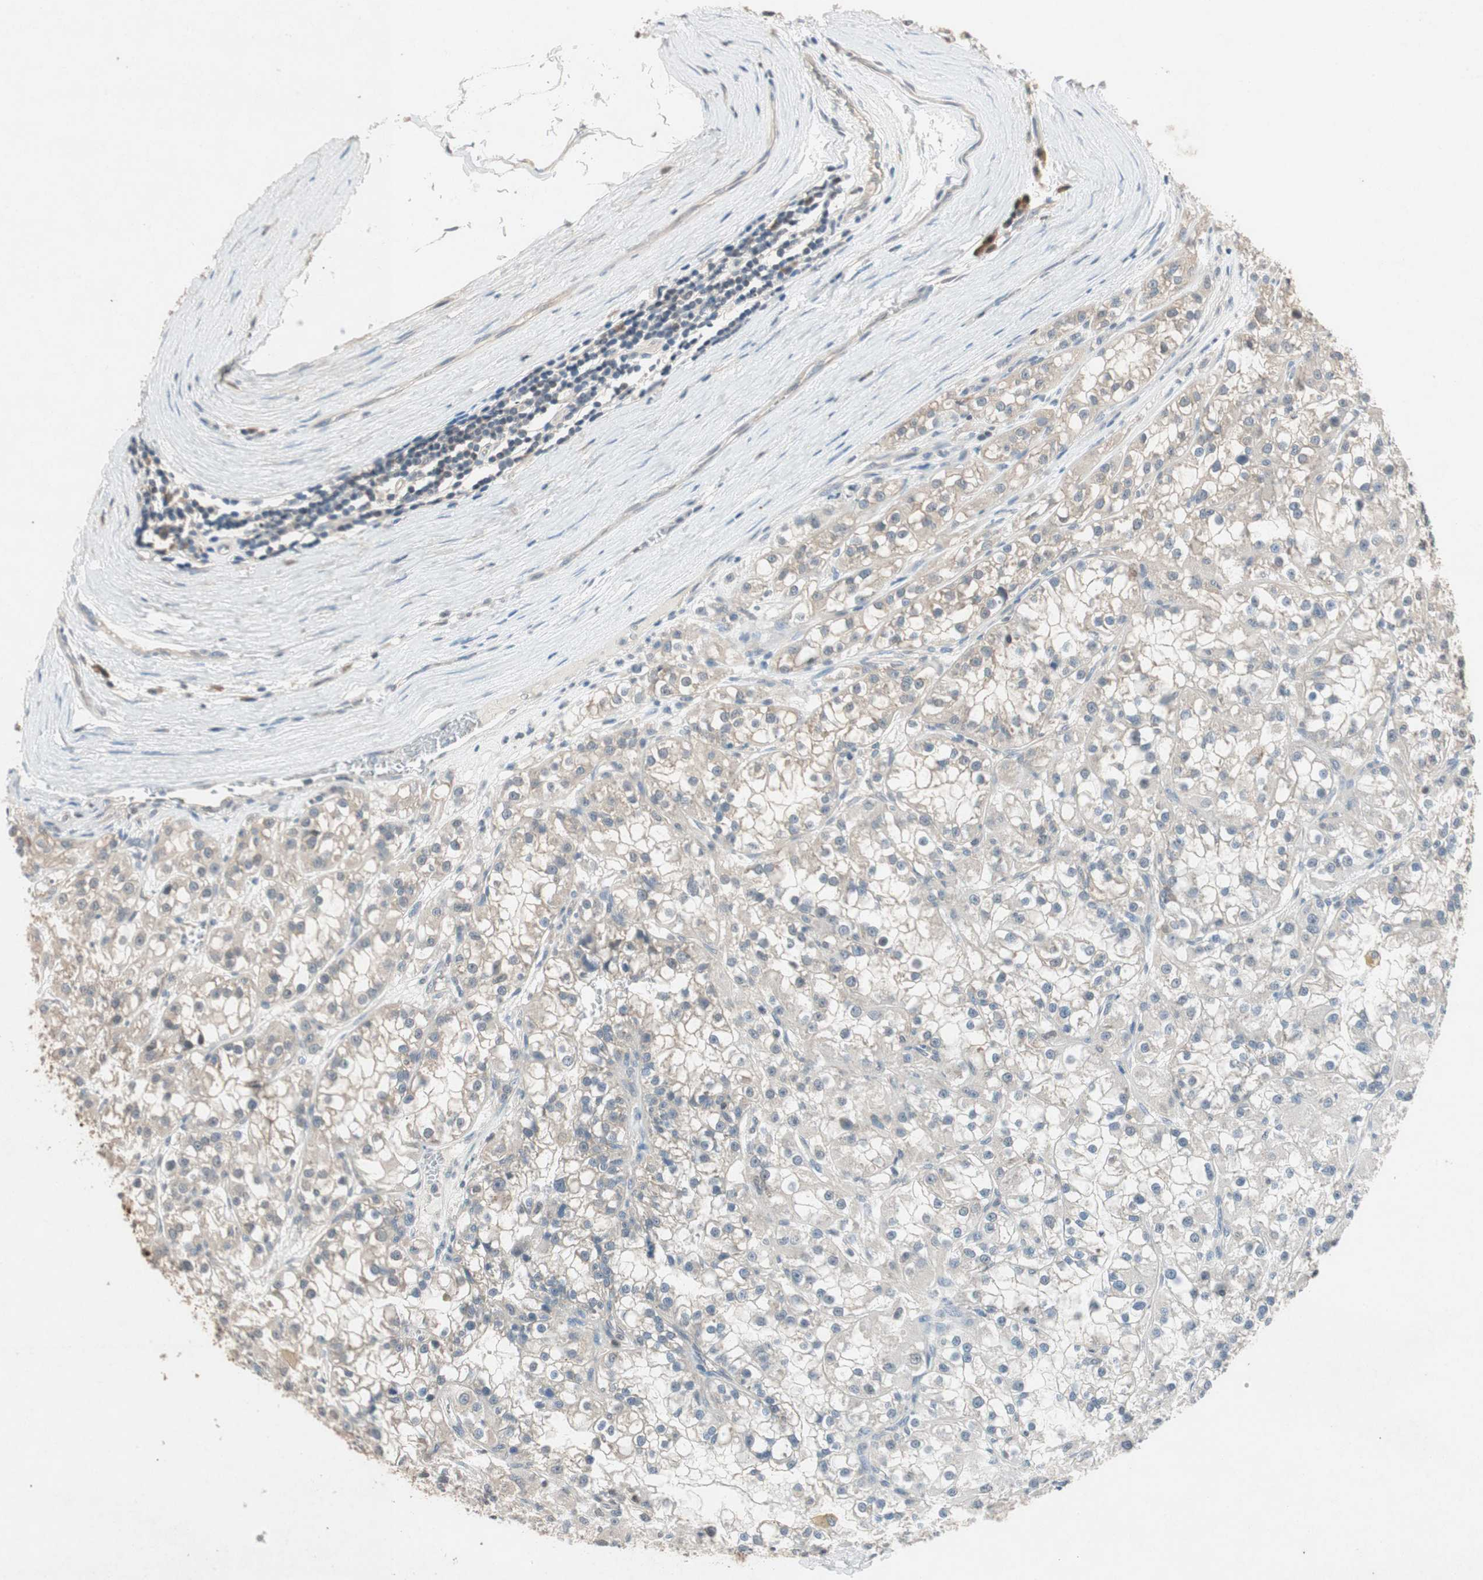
{"staining": {"intensity": "weak", "quantity": ">75%", "location": "cytoplasmic/membranous"}, "tissue": "renal cancer", "cell_type": "Tumor cells", "image_type": "cancer", "snomed": [{"axis": "morphology", "description": "Adenocarcinoma, NOS"}, {"axis": "topography", "description": "Kidney"}], "caption": "Weak cytoplasmic/membranous protein staining is appreciated in about >75% of tumor cells in renal cancer.", "gene": "SERPINB5", "patient": {"sex": "female", "age": 52}}